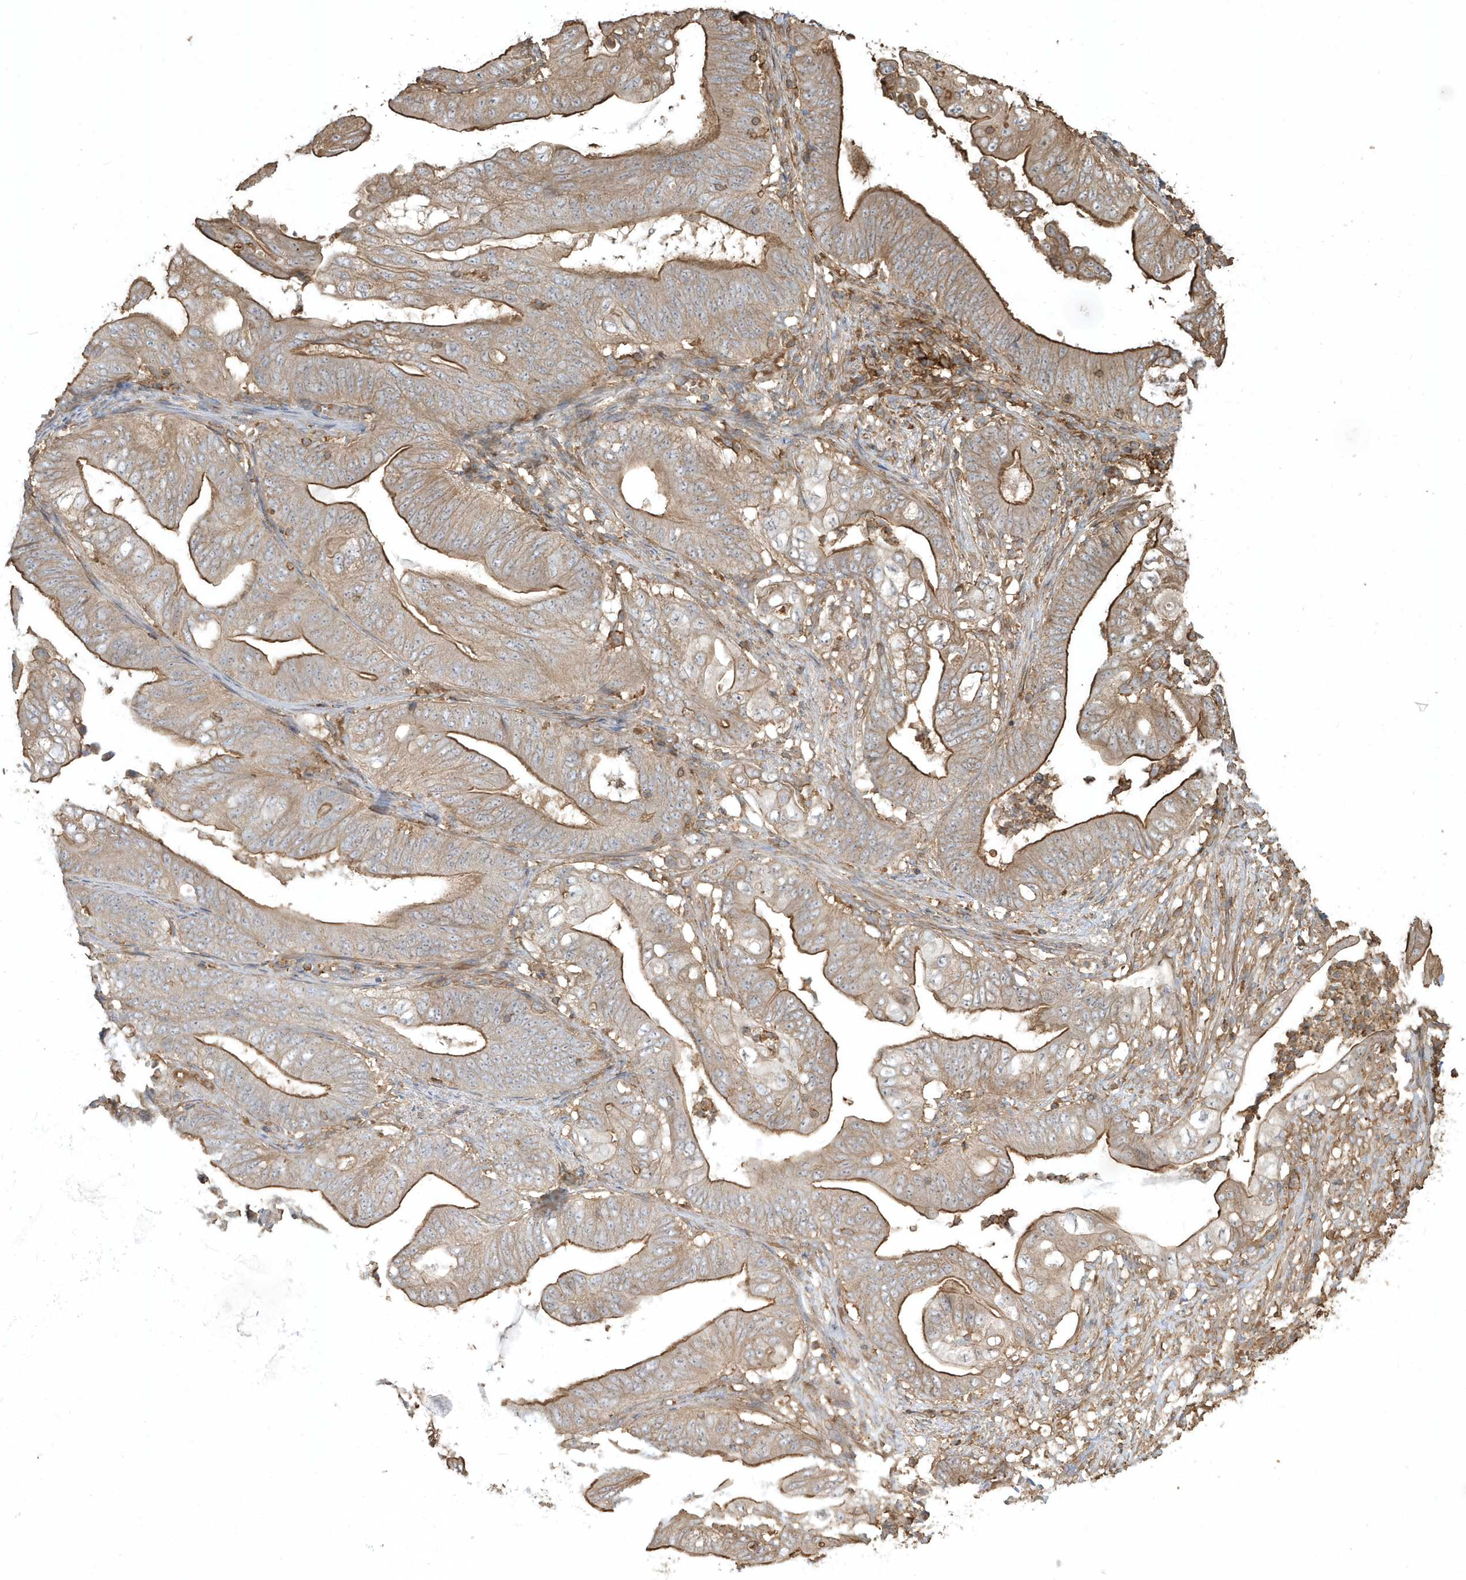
{"staining": {"intensity": "strong", "quantity": "25%-75%", "location": "cytoplasmic/membranous"}, "tissue": "stomach cancer", "cell_type": "Tumor cells", "image_type": "cancer", "snomed": [{"axis": "morphology", "description": "Adenocarcinoma, NOS"}, {"axis": "topography", "description": "Stomach"}], "caption": "IHC of human stomach cancer (adenocarcinoma) displays high levels of strong cytoplasmic/membranous staining in approximately 25%-75% of tumor cells.", "gene": "ZBTB8A", "patient": {"sex": "female", "age": 73}}